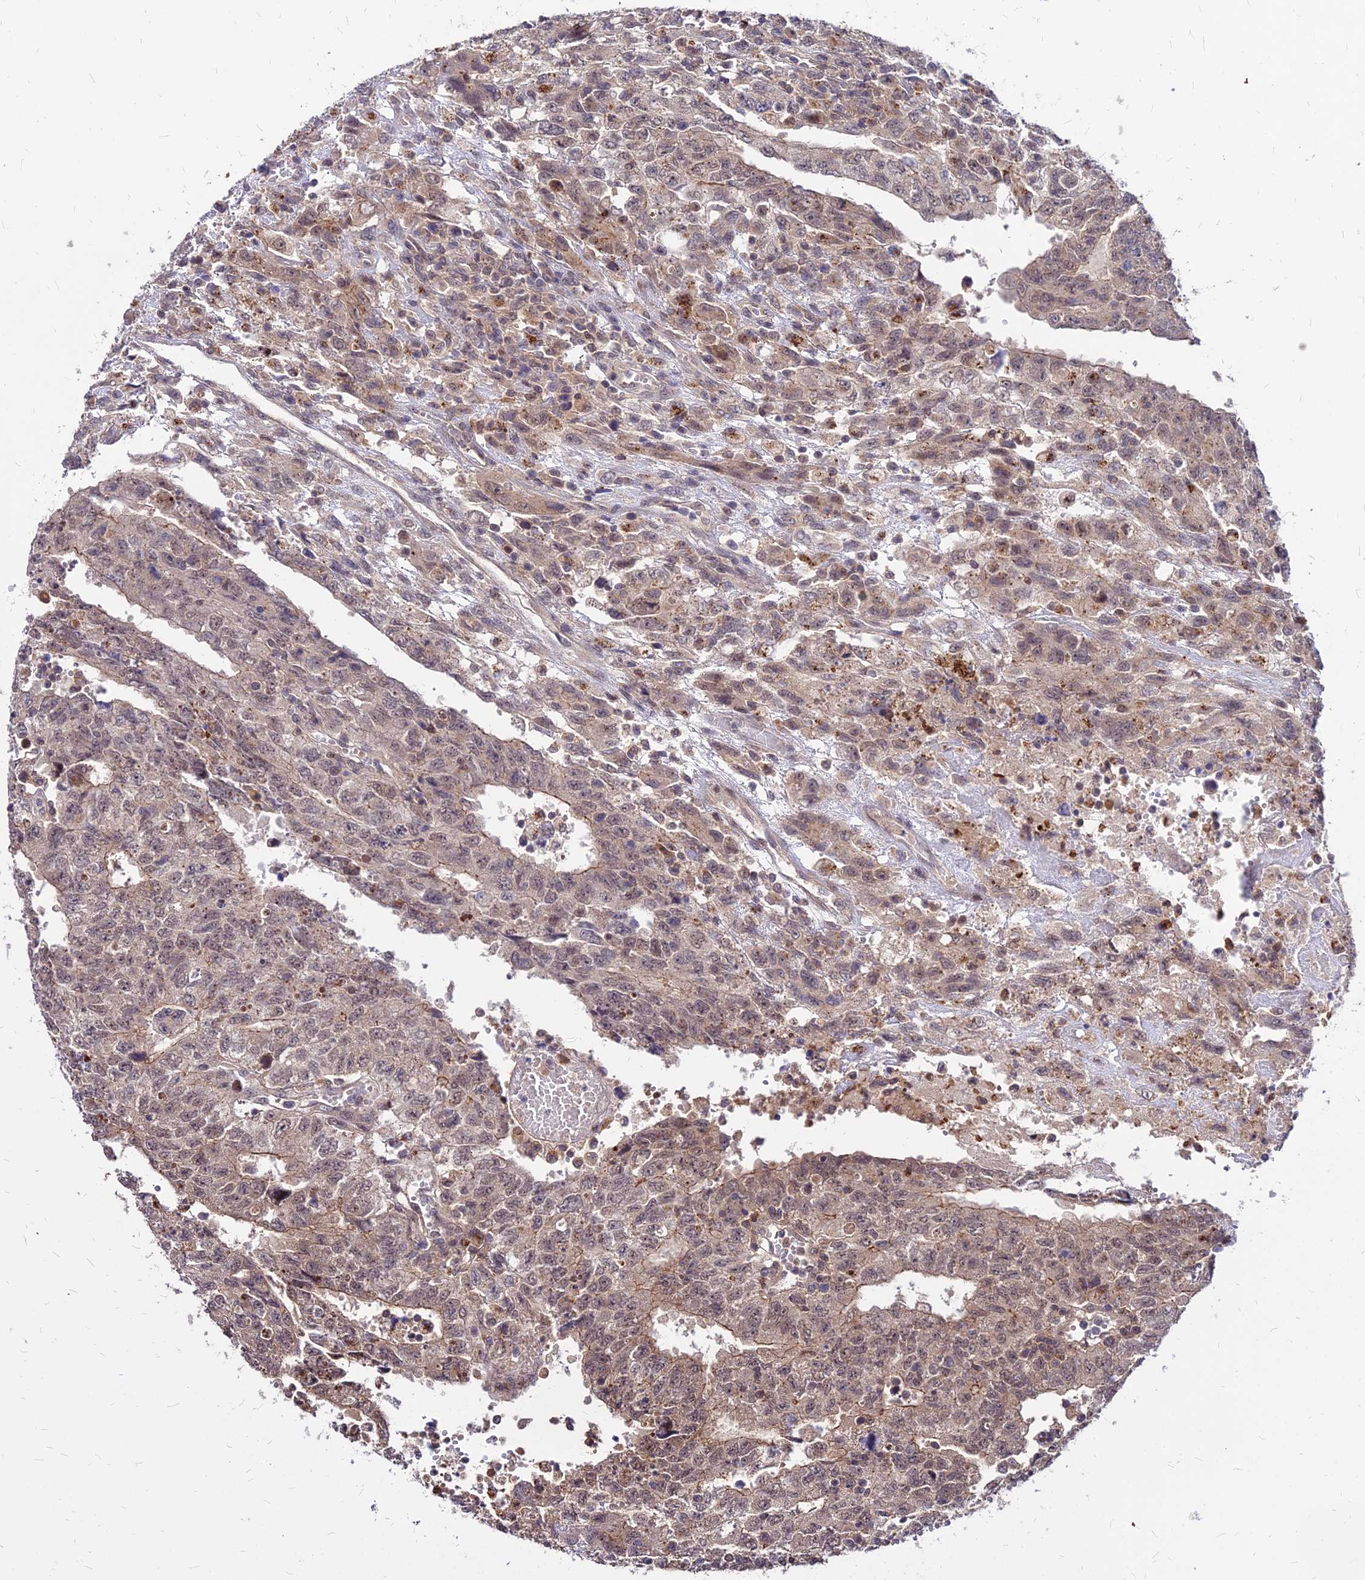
{"staining": {"intensity": "weak", "quantity": "25%-75%", "location": "cytoplasmic/membranous,nuclear"}, "tissue": "testis cancer", "cell_type": "Tumor cells", "image_type": "cancer", "snomed": [{"axis": "morphology", "description": "Carcinoma, Embryonal, NOS"}, {"axis": "topography", "description": "Testis"}], "caption": "An immunohistochemistry histopathology image of neoplastic tissue is shown. Protein staining in brown labels weak cytoplasmic/membranous and nuclear positivity in embryonal carcinoma (testis) within tumor cells.", "gene": "APBA3", "patient": {"sex": "male", "age": 34}}